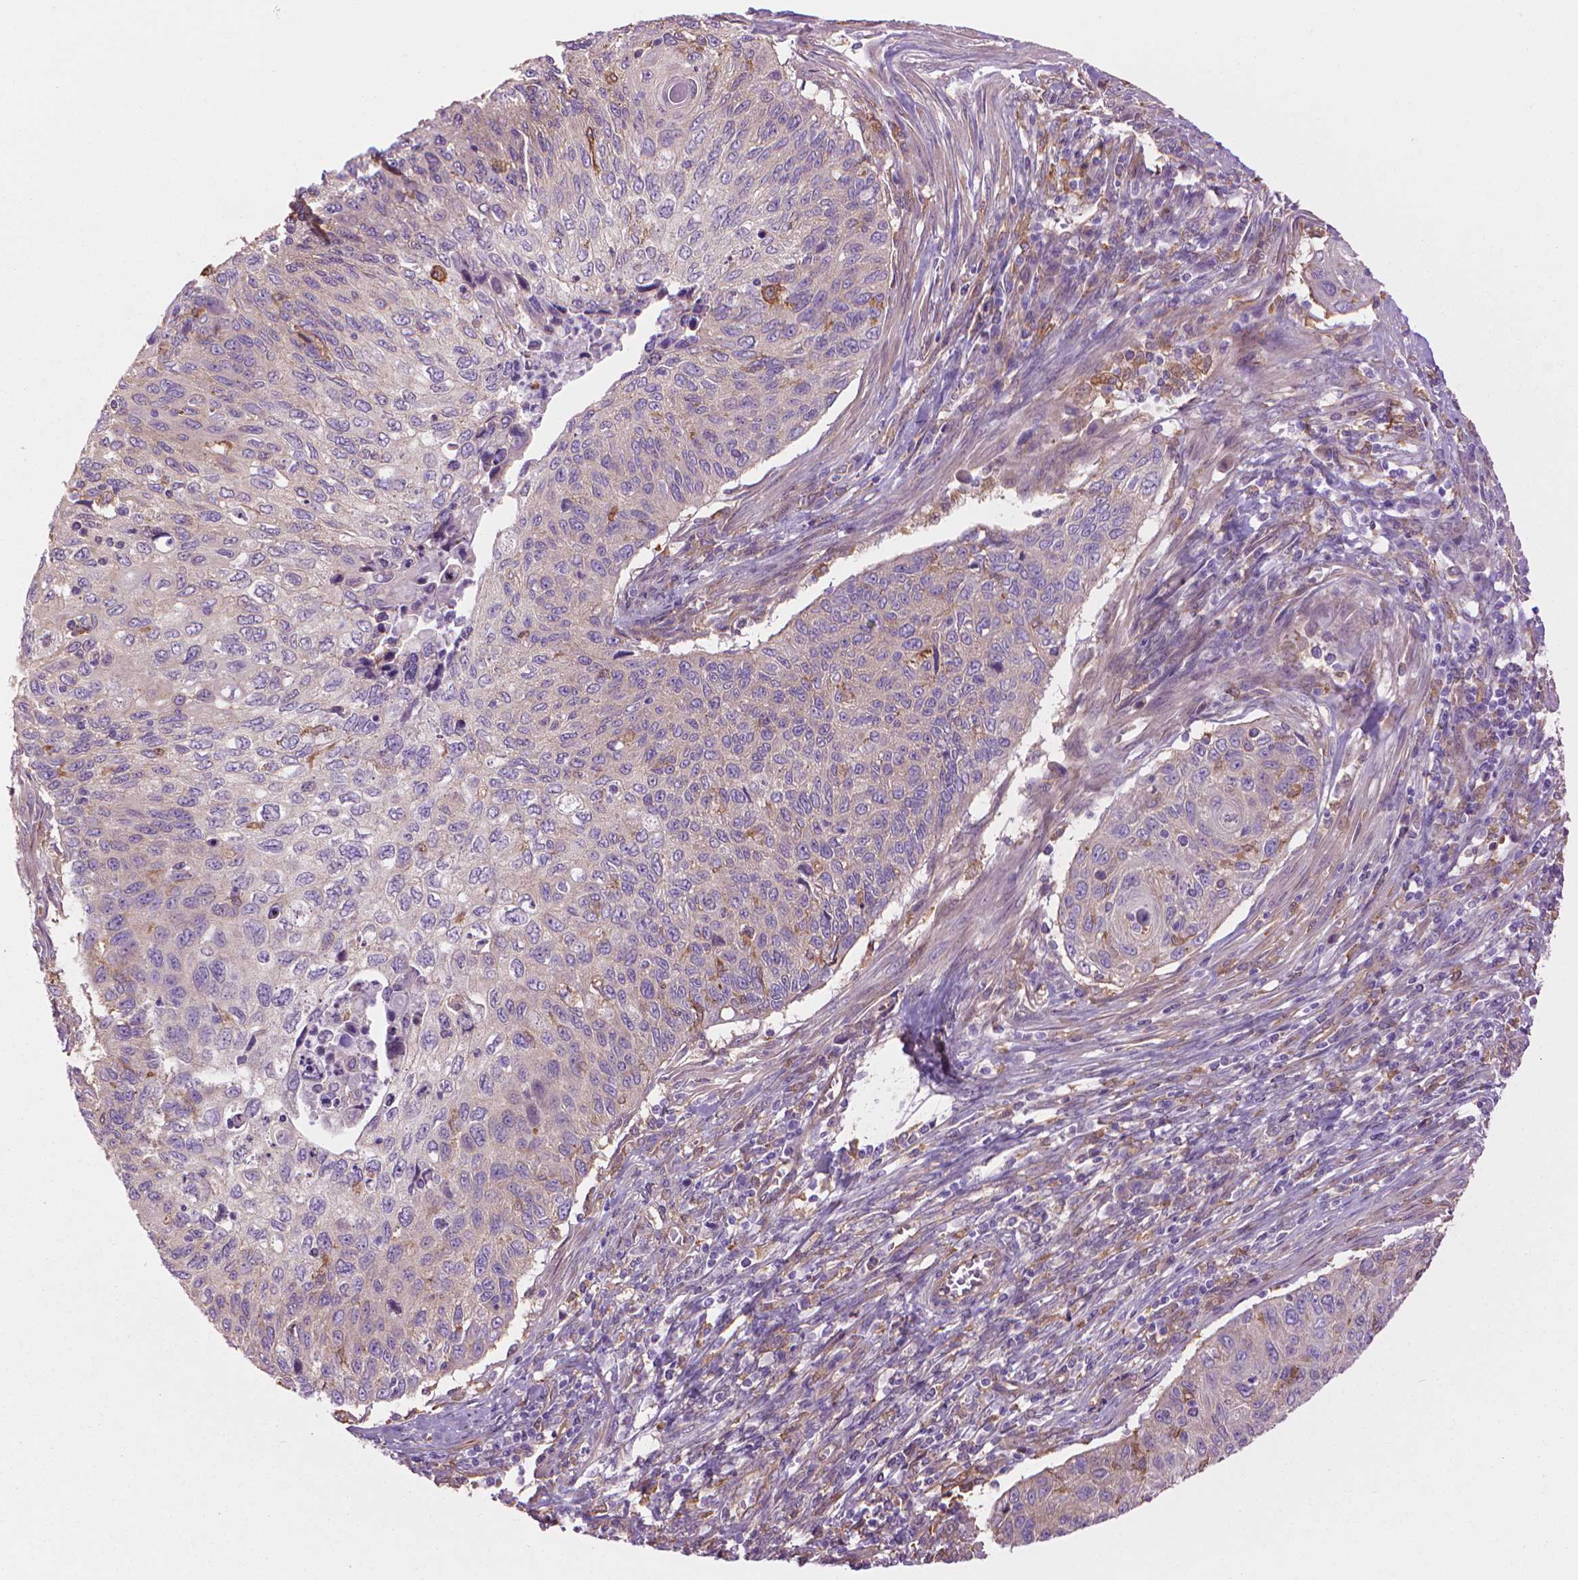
{"staining": {"intensity": "negative", "quantity": "none", "location": "none"}, "tissue": "cervical cancer", "cell_type": "Tumor cells", "image_type": "cancer", "snomed": [{"axis": "morphology", "description": "Squamous cell carcinoma, NOS"}, {"axis": "topography", "description": "Cervix"}], "caption": "A micrograph of cervical cancer (squamous cell carcinoma) stained for a protein shows no brown staining in tumor cells.", "gene": "CORO1B", "patient": {"sex": "female", "age": 70}}